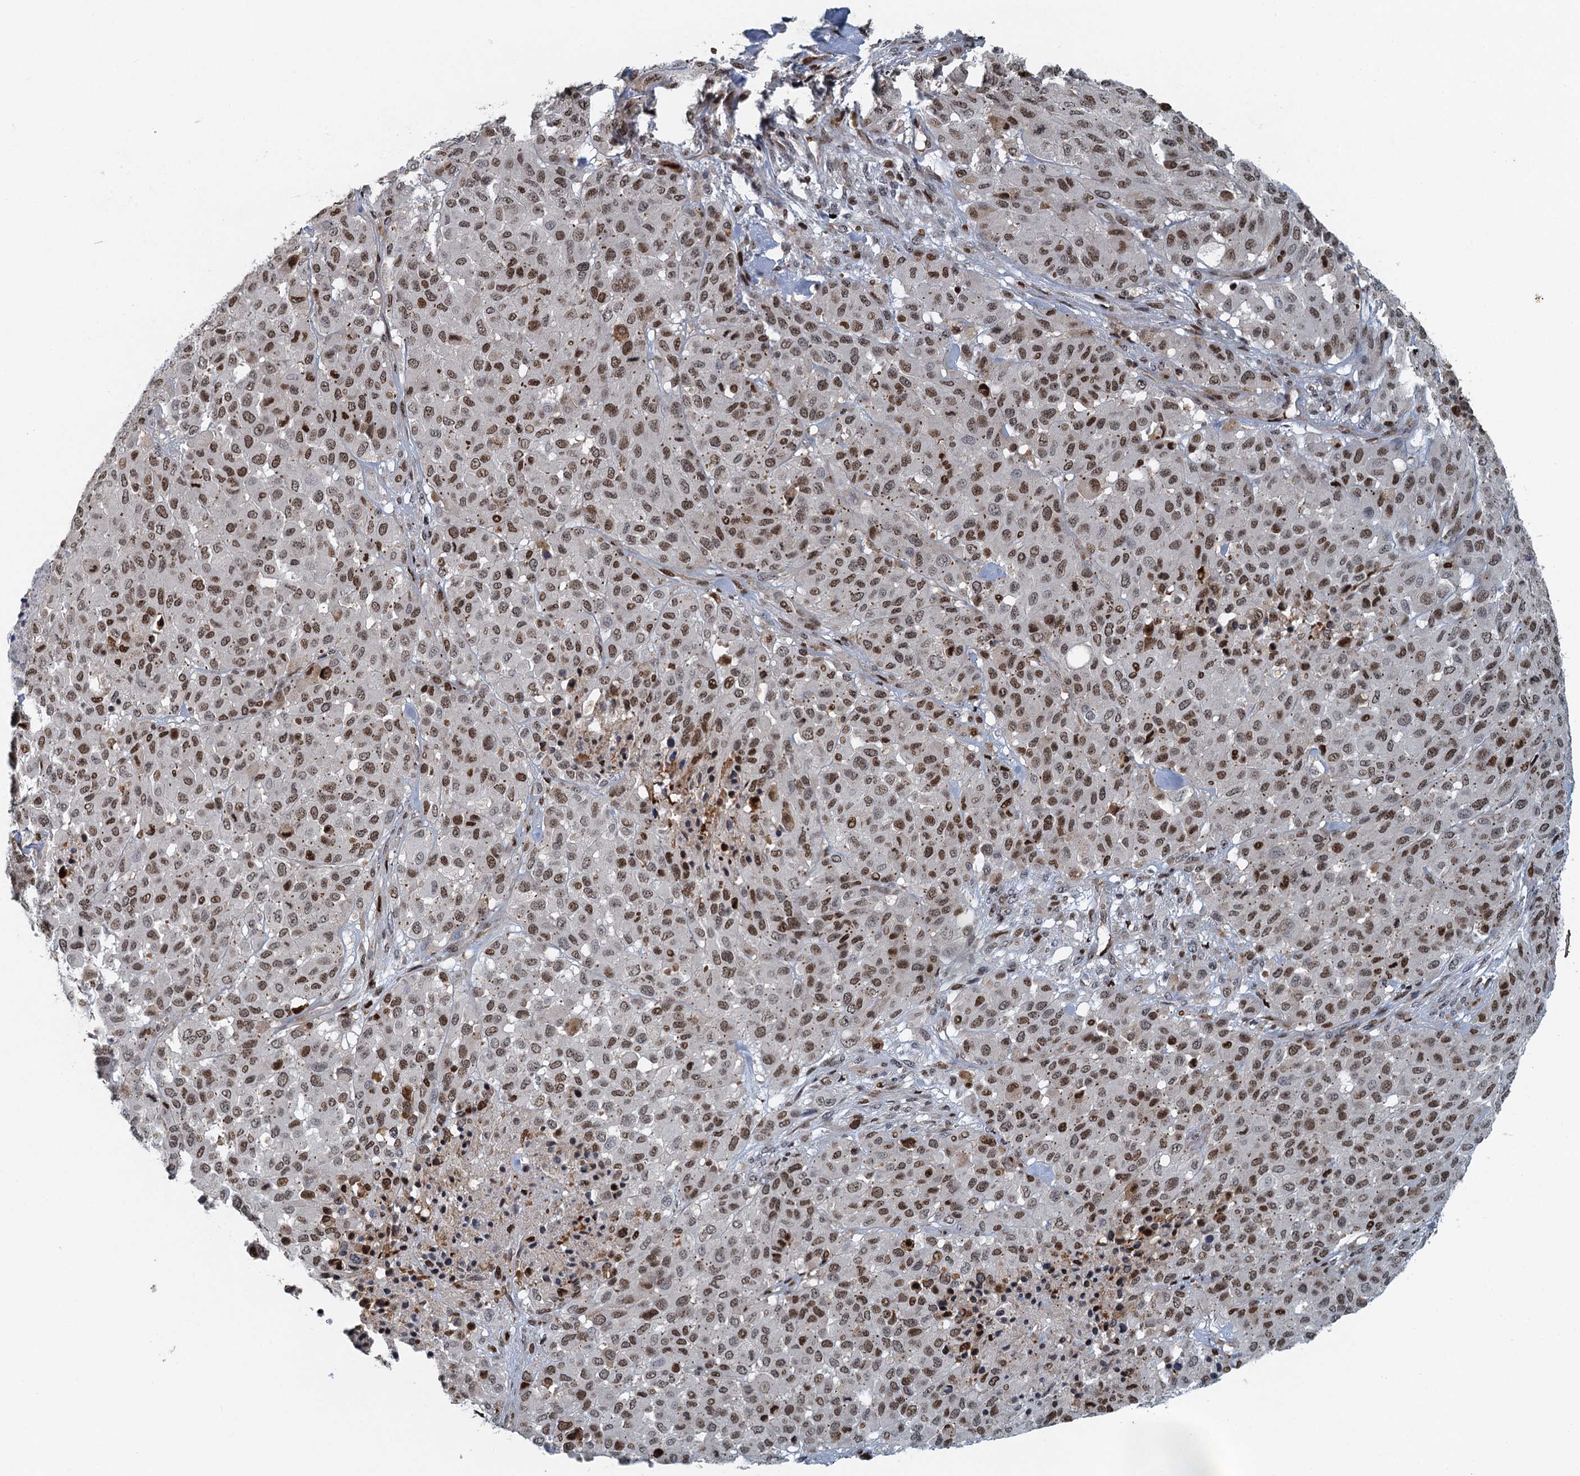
{"staining": {"intensity": "moderate", "quantity": ">75%", "location": "nuclear"}, "tissue": "melanoma", "cell_type": "Tumor cells", "image_type": "cancer", "snomed": [{"axis": "morphology", "description": "Malignant melanoma, Metastatic site"}, {"axis": "topography", "description": "Skin"}], "caption": "Immunohistochemistry (IHC) staining of melanoma, which demonstrates medium levels of moderate nuclear staining in about >75% of tumor cells indicating moderate nuclear protein expression. The staining was performed using DAB (3,3'-diaminobenzidine) (brown) for protein detection and nuclei were counterstained in hematoxylin (blue).", "gene": "ANKRD13D", "patient": {"sex": "female", "age": 81}}